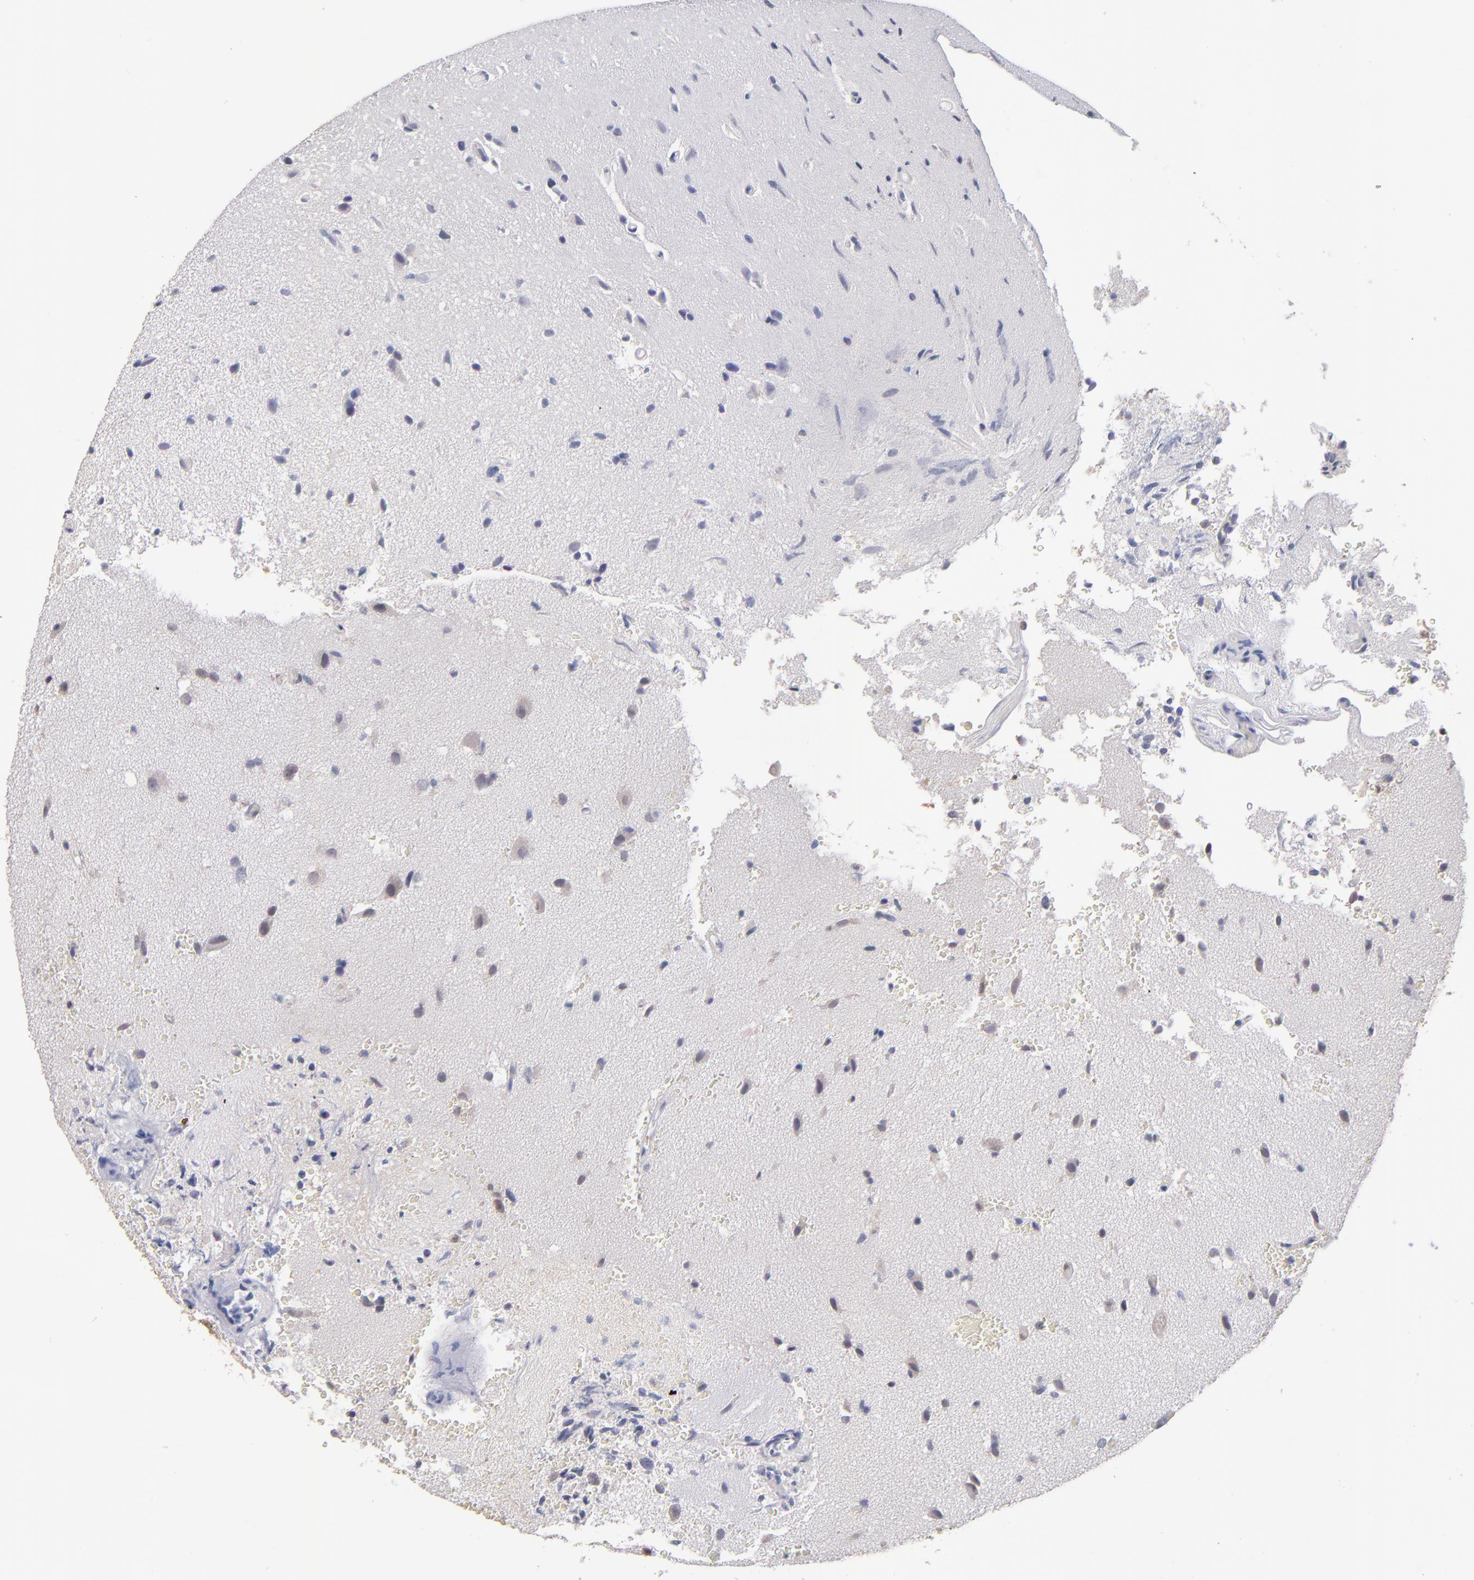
{"staining": {"intensity": "weak", "quantity": "25%-75%", "location": "cytoplasmic/membranous,nuclear"}, "tissue": "glioma", "cell_type": "Tumor cells", "image_type": "cancer", "snomed": [{"axis": "morphology", "description": "Normal tissue, NOS"}, {"axis": "morphology", "description": "Glioma, malignant, High grade"}, {"axis": "topography", "description": "Cerebral cortex"}], "caption": "Malignant glioma (high-grade) tissue exhibits weak cytoplasmic/membranous and nuclear staining in approximately 25%-75% of tumor cells (brown staining indicates protein expression, while blue staining denotes nuclei).", "gene": "PSMD10", "patient": {"sex": "male", "age": 75}}